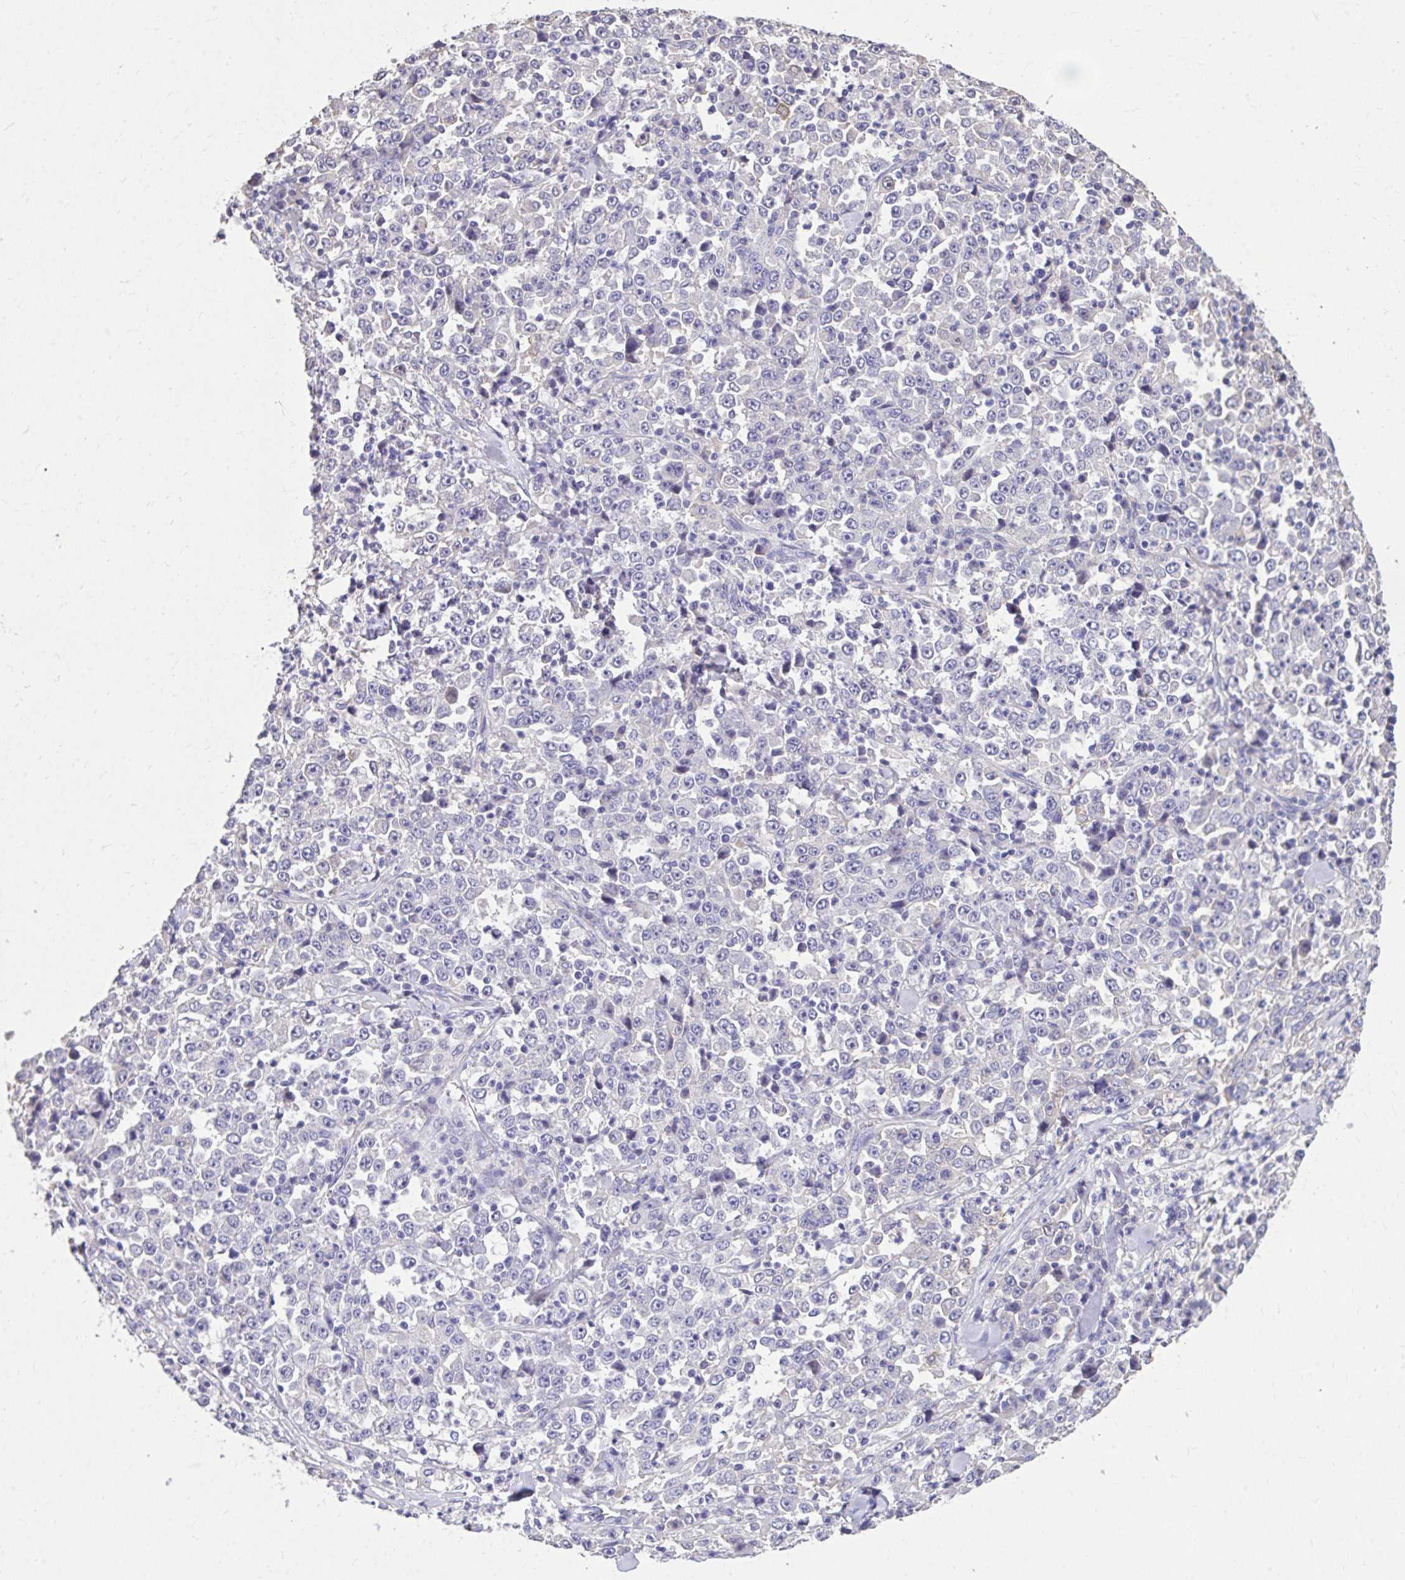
{"staining": {"intensity": "negative", "quantity": "none", "location": "none"}, "tissue": "stomach cancer", "cell_type": "Tumor cells", "image_type": "cancer", "snomed": [{"axis": "morphology", "description": "Normal tissue, NOS"}, {"axis": "morphology", "description": "Adenocarcinoma, NOS"}, {"axis": "topography", "description": "Stomach, upper"}, {"axis": "topography", "description": "Stomach"}], "caption": "Tumor cells are negative for protein expression in human stomach cancer.", "gene": "EPB41L1", "patient": {"sex": "male", "age": 59}}